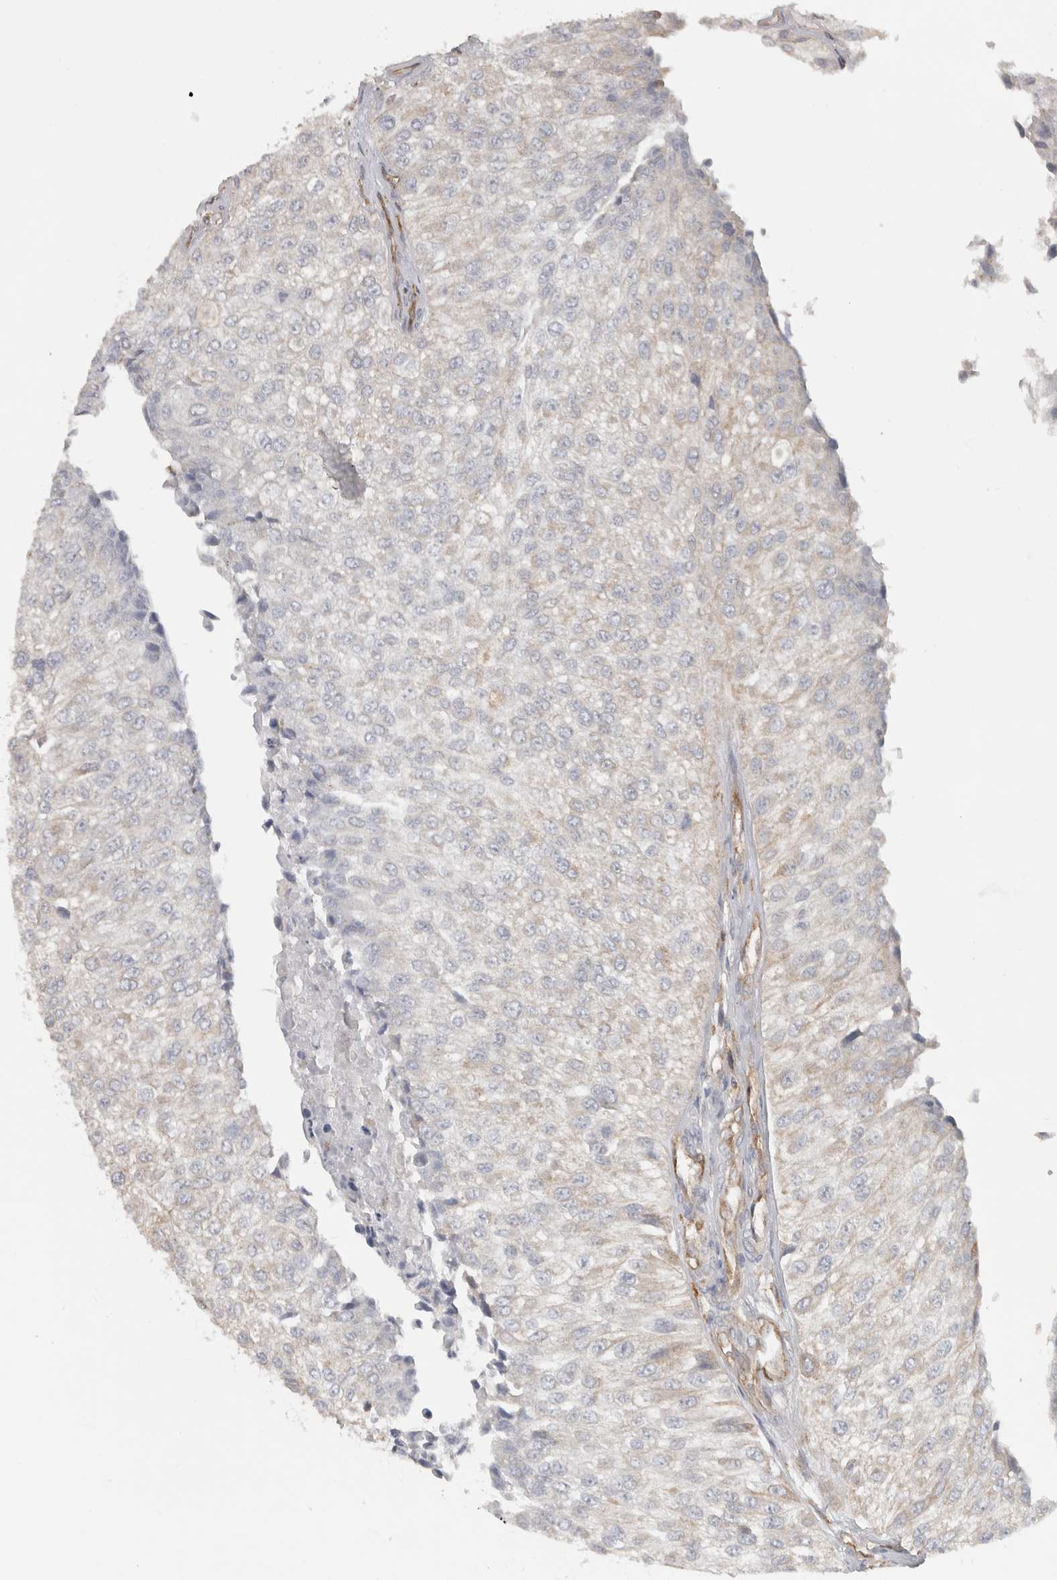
{"staining": {"intensity": "negative", "quantity": "none", "location": "none"}, "tissue": "urothelial cancer", "cell_type": "Tumor cells", "image_type": "cancer", "snomed": [{"axis": "morphology", "description": "Urothelial carcinoma, High grade"}, {"axis": "topography", "description": "Kidney"}, {"axis": "topography", "description": "Urinary bladder"}], "caption": "DAB immunohistochemical staining of urothelial carcinoma (high-grade) shows no significant expression in tumor cells.", "gene": "HLA-E", "patient": {"sex": "male", "age": 77}}